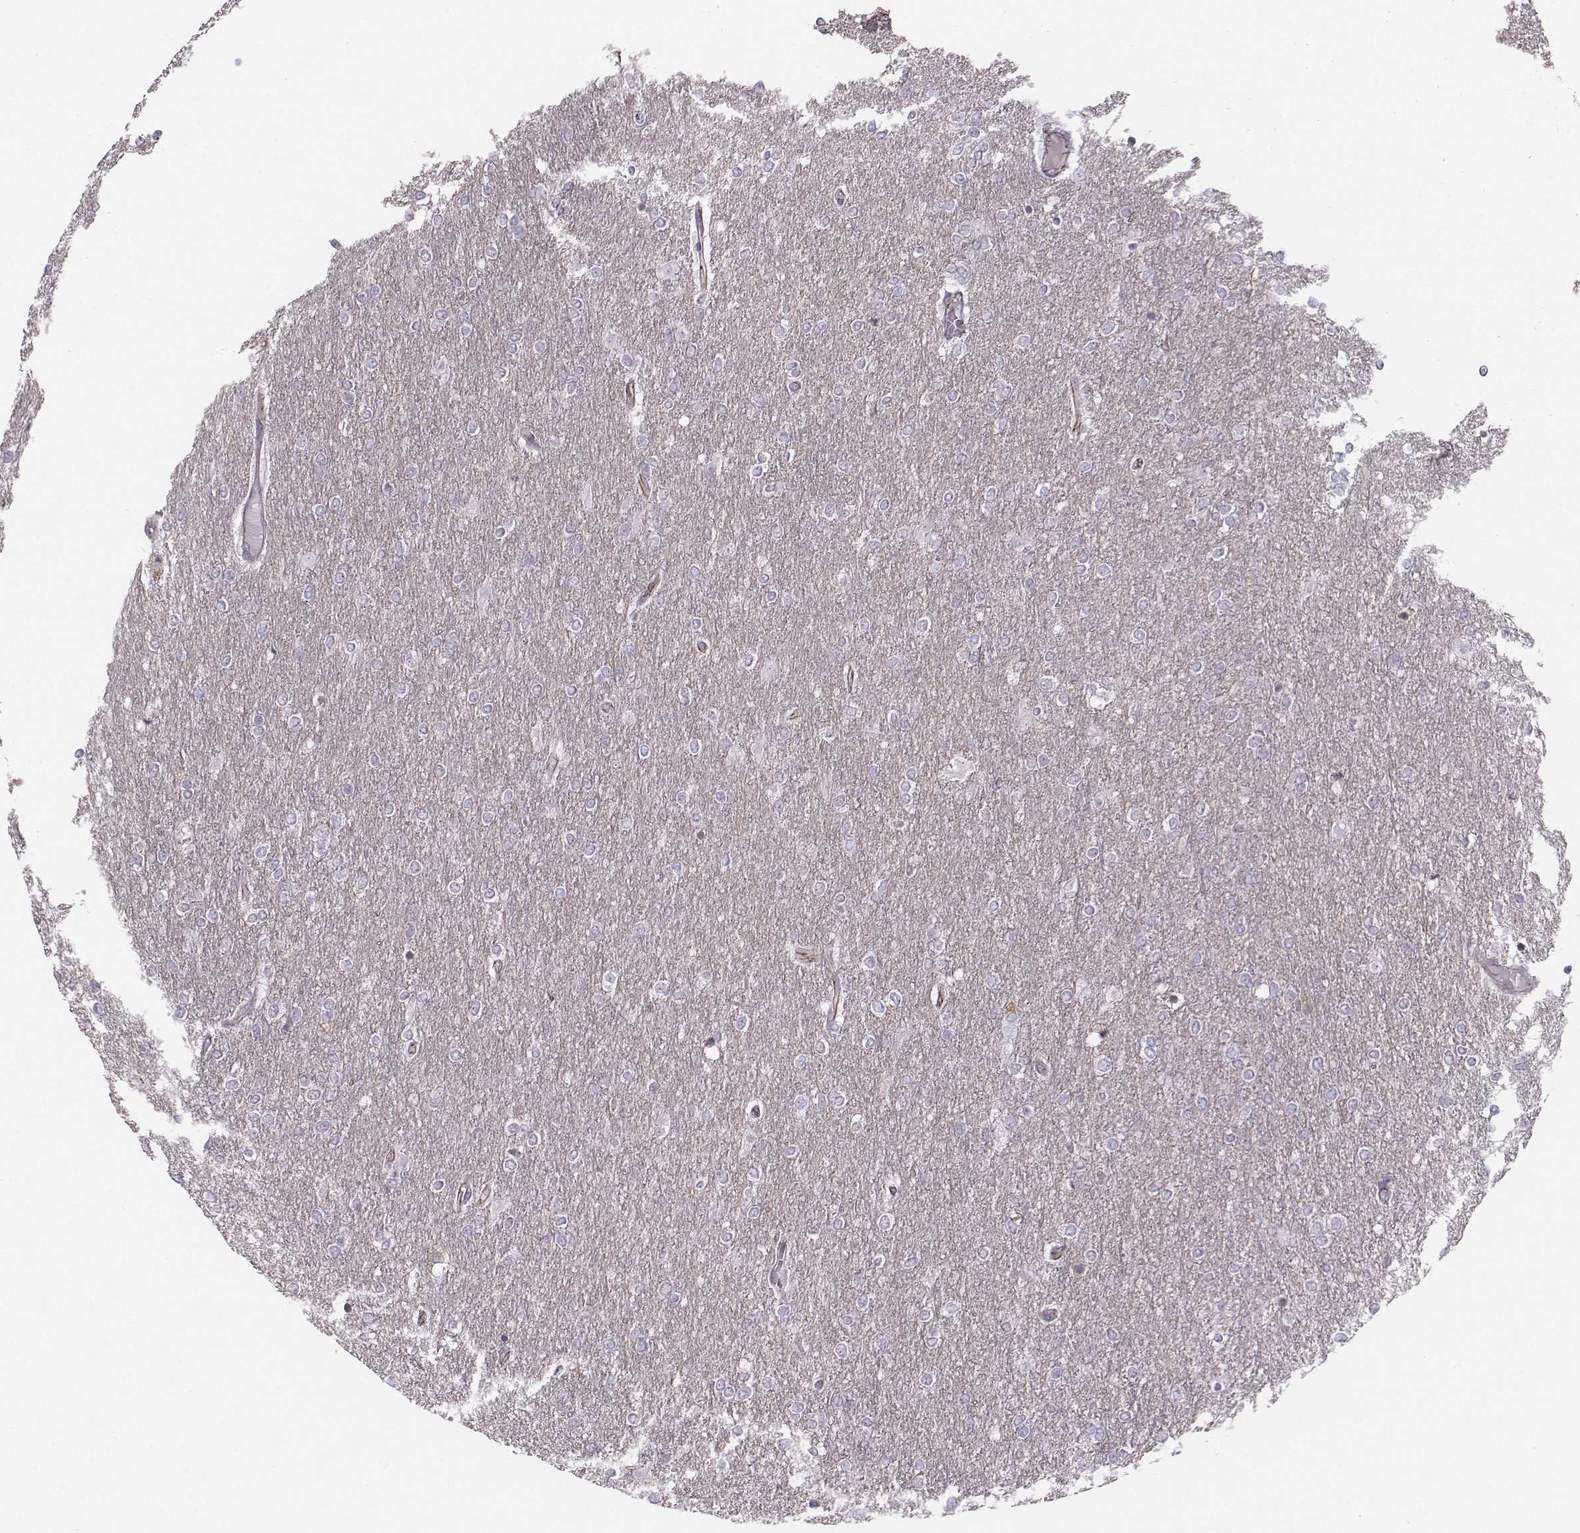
{"staining": {"intensity": "negative", "quantity": "none", "location": "none"}, "tissue": "glioma", "cell_type": "Tumor cells", "image_type": "cancer", "snomed": [{"axis": "morphology", "description": "Glioma, malignant, High grade"}, {"axis": "topography", "description": "Brain"}], "caption": "Immunohistochemistry (IHC) of malignant high-grade glioma demonstrates no expression in tumor cells.", "gene": "MAST1", "patient": {"sex": "female", "age": 61}}